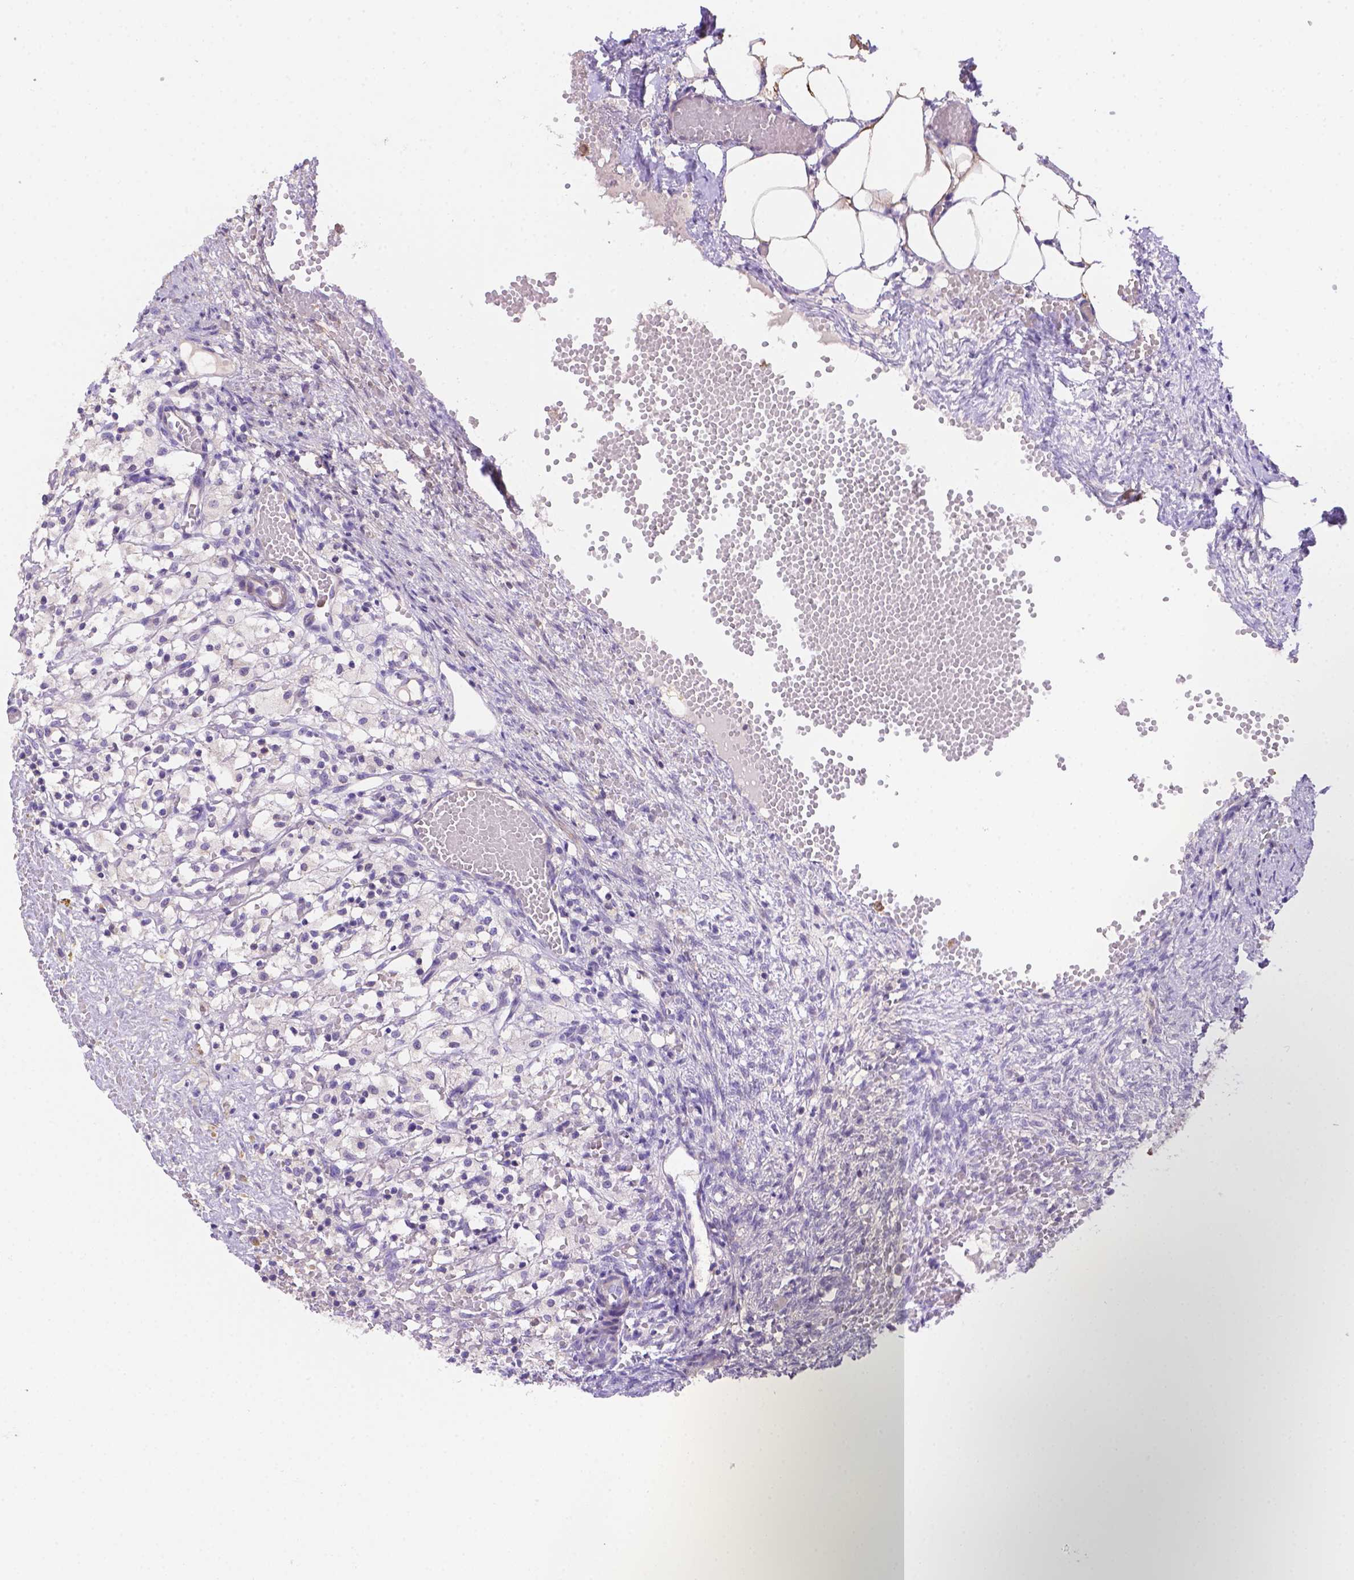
{"staining": {"intensity": "negative", "quantity": "none", "location": "none"}, "tissue": "ovary", "cell_type": "Ovarian stroma cells", "image_type": "normal", "snomed": [{"axis": "morphology", "description": "Normal tissue, NOS"}, {"axis": "topography", "description": "Ovary"}], "caption": "This histopathology image is of unremarkable ovary stained with IHC to label a protein in brown with the nuclei are counter-stained blue. There is no expression in ovarian stroma cells.", "gene": "NXPE2", "patient": {"sex": "female", "age": 46}}